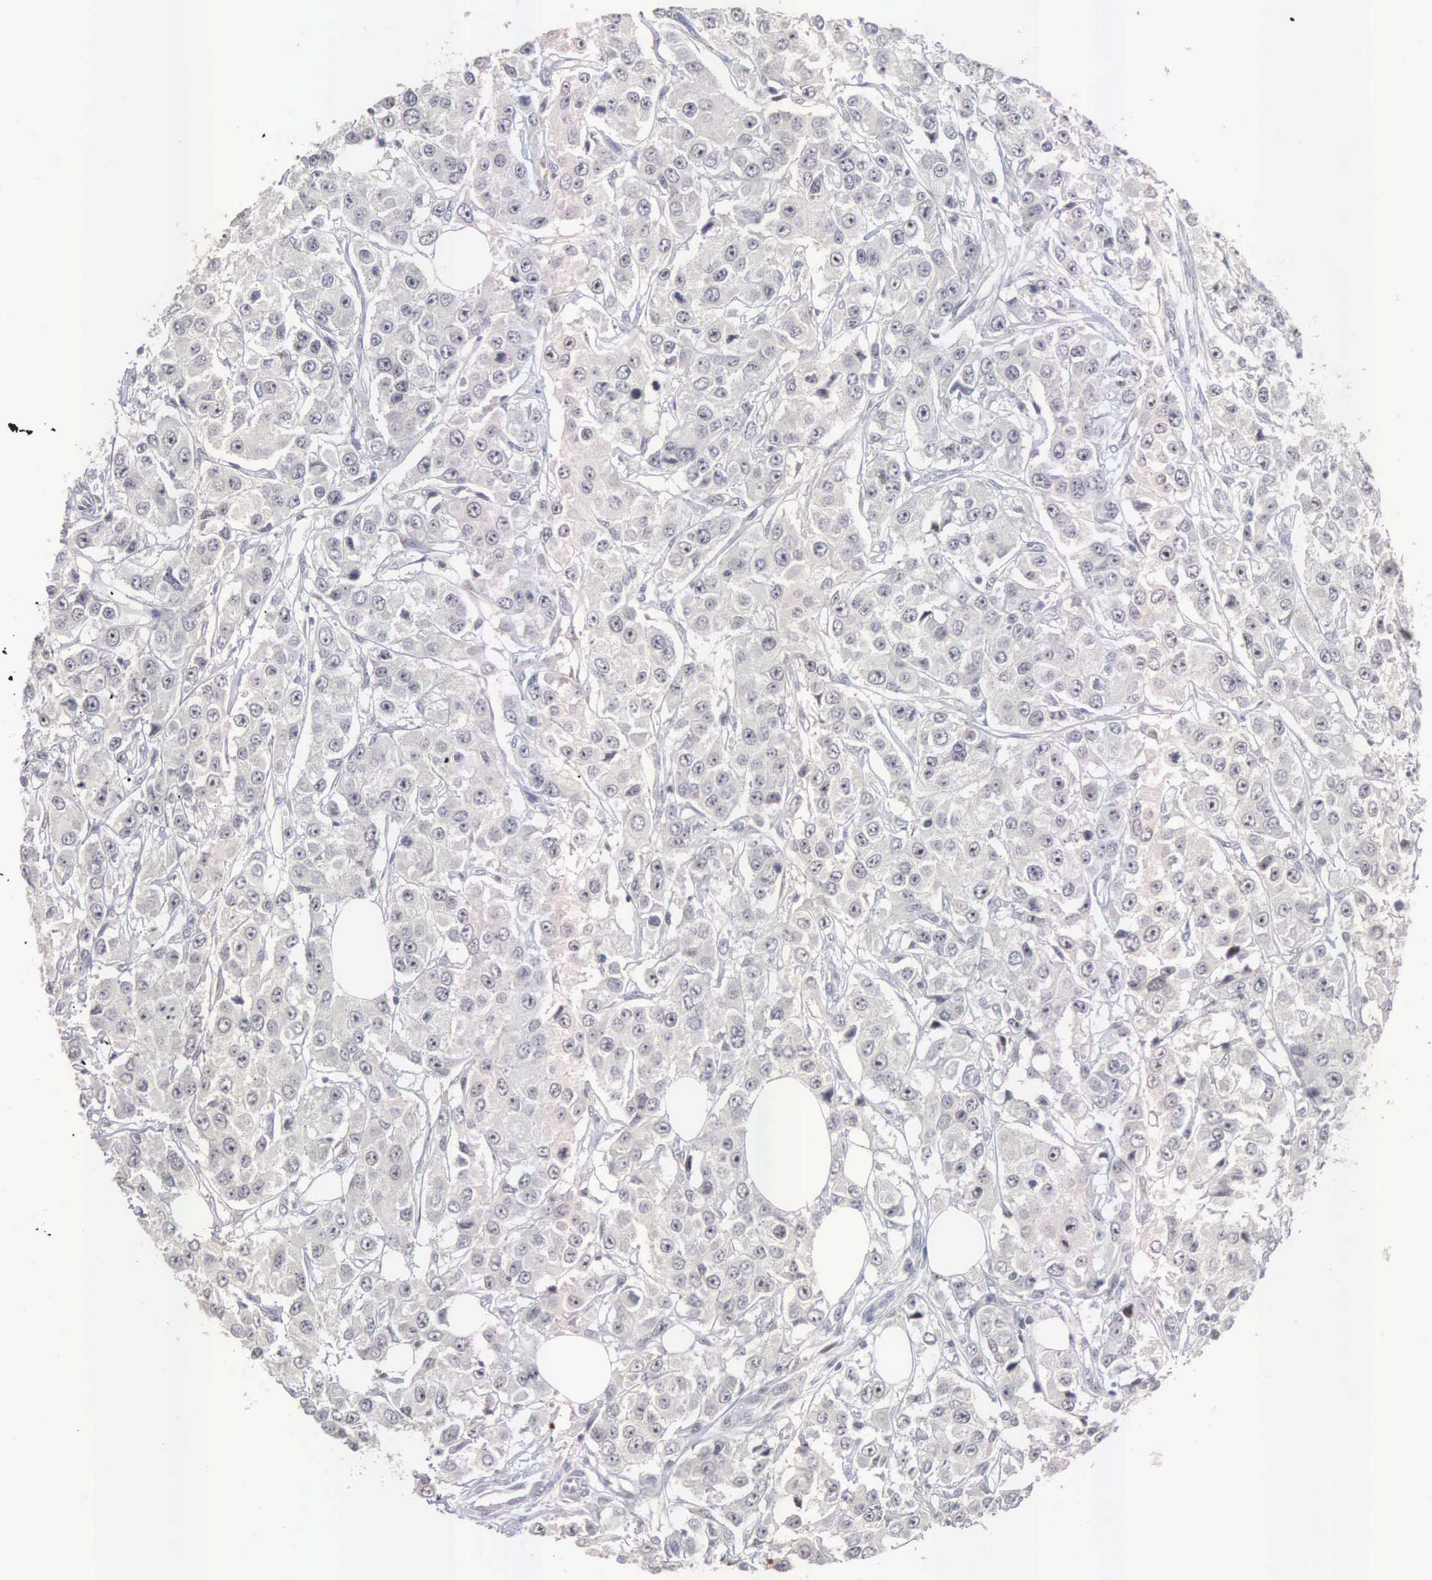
{"staining": {"intensity": "negative", "quantity": "none", "location": "none"}, "tissue": "breast cancer", "cell_type": "Tumor cells", "image_type": "cancer", "snomed": [{"axis": "morphology", "description": "Duct carcinoma"}, {"axis": "topography", "description": "Breast"}], "caption": "A micrograph of breast cancer stained for a protein displays no brown staining in tumor cells.", "gene": "ACOT4", "patient": {"sex": "female", "age": 58}}